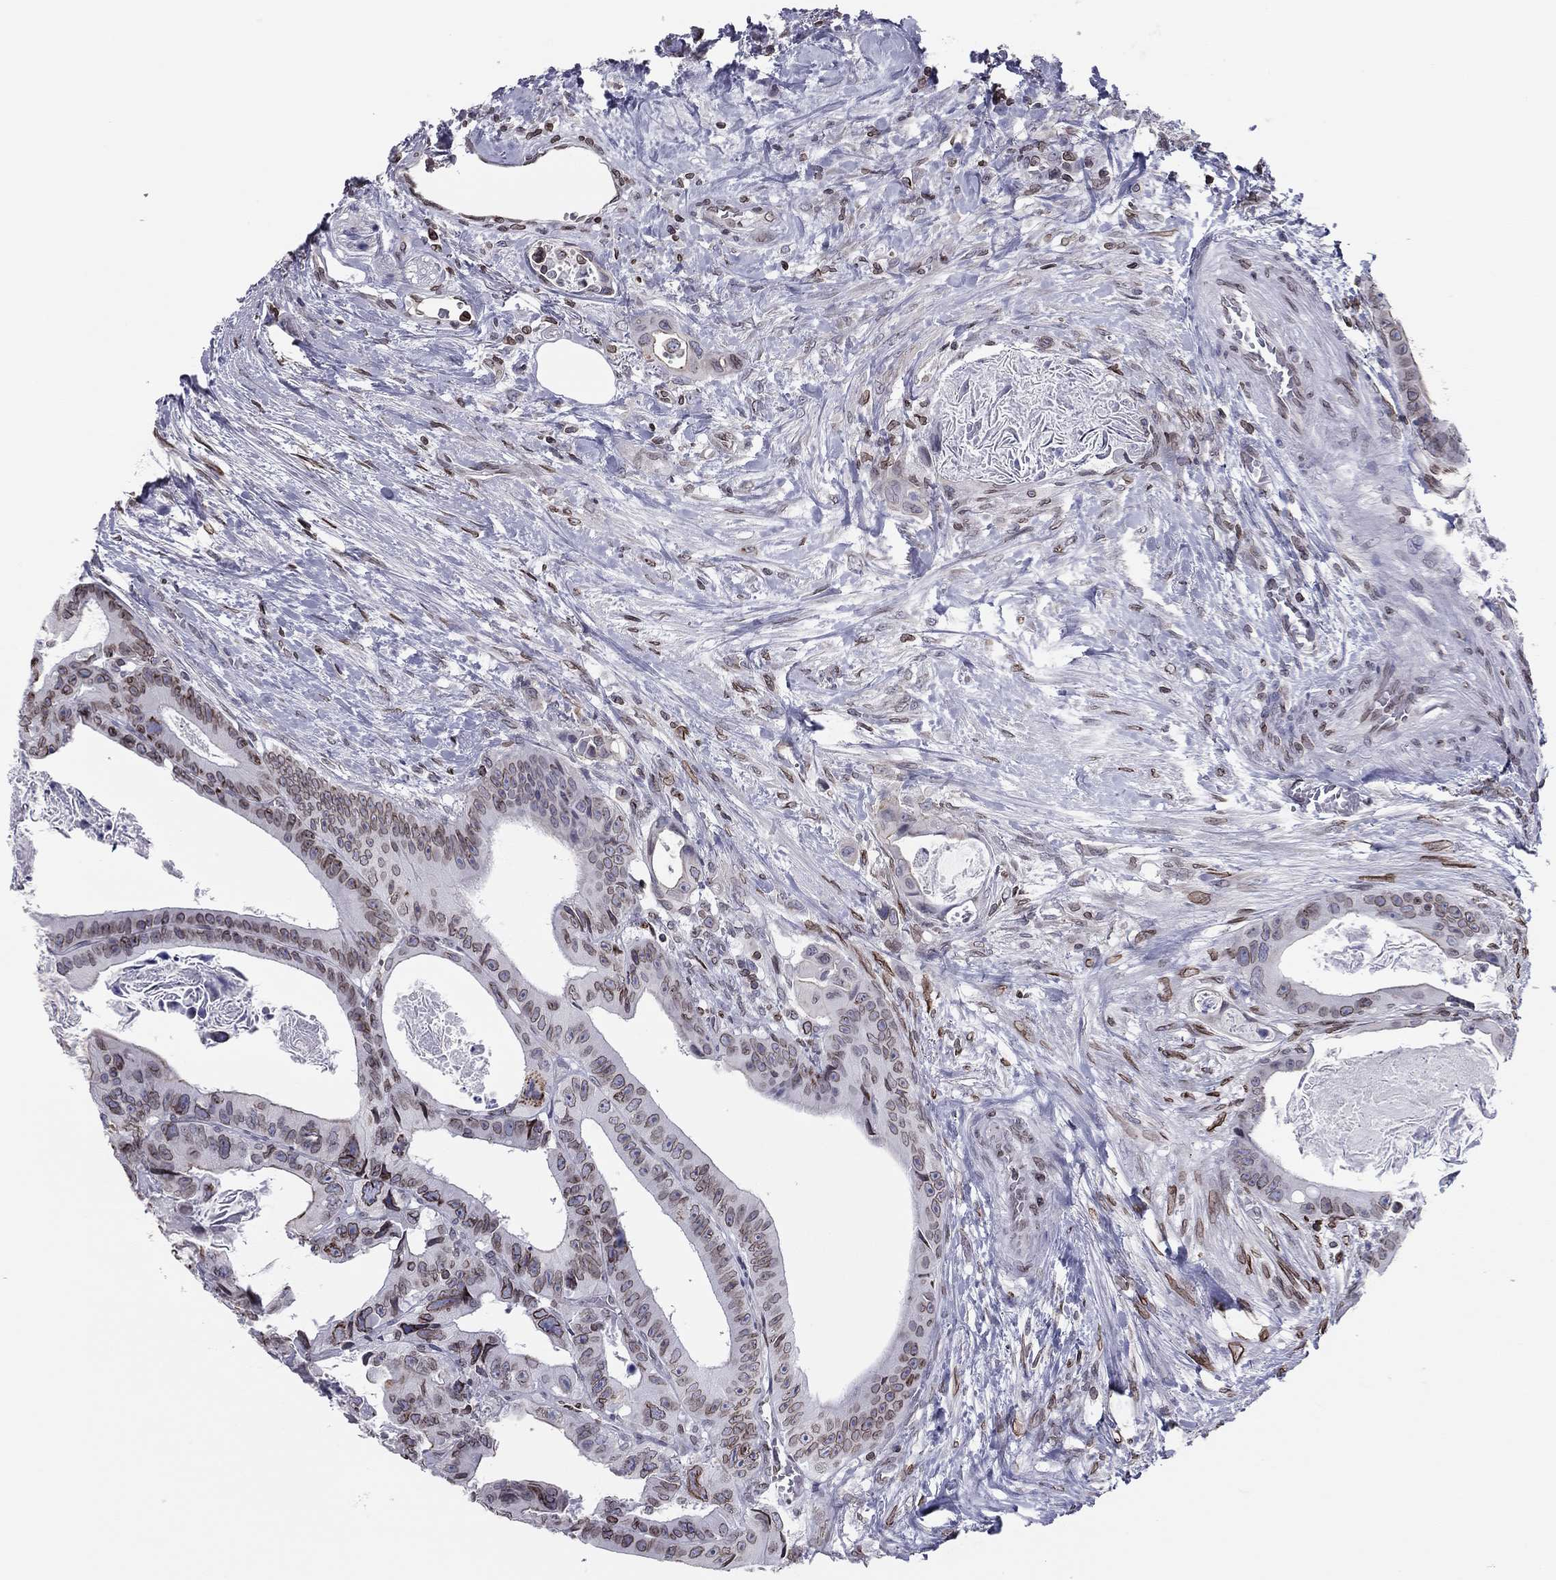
{"staining": {"intensity": "moderate", "quantity": ">75%", "location": "cytoplasmic/membranous,nuclear"}, "tissue": "colorectal cancer", "cell_type": "Tumor cells", "image_type": "cancer", "snomed": [{"axis": "morphology", "description": "Adenocarcinoma, NOS"}, {"axis": "topography", "description": "Rectum"}], "caption": "Approximately >75% of tumor cells in human colorectal adenocarcinoma show moderate cytoplasmic/membranous and nuclear protein positivity as visualized by brown immunohistochemical staining.", "gene": "ESPL1", "patient": {"sex": "male", "age": 64}}